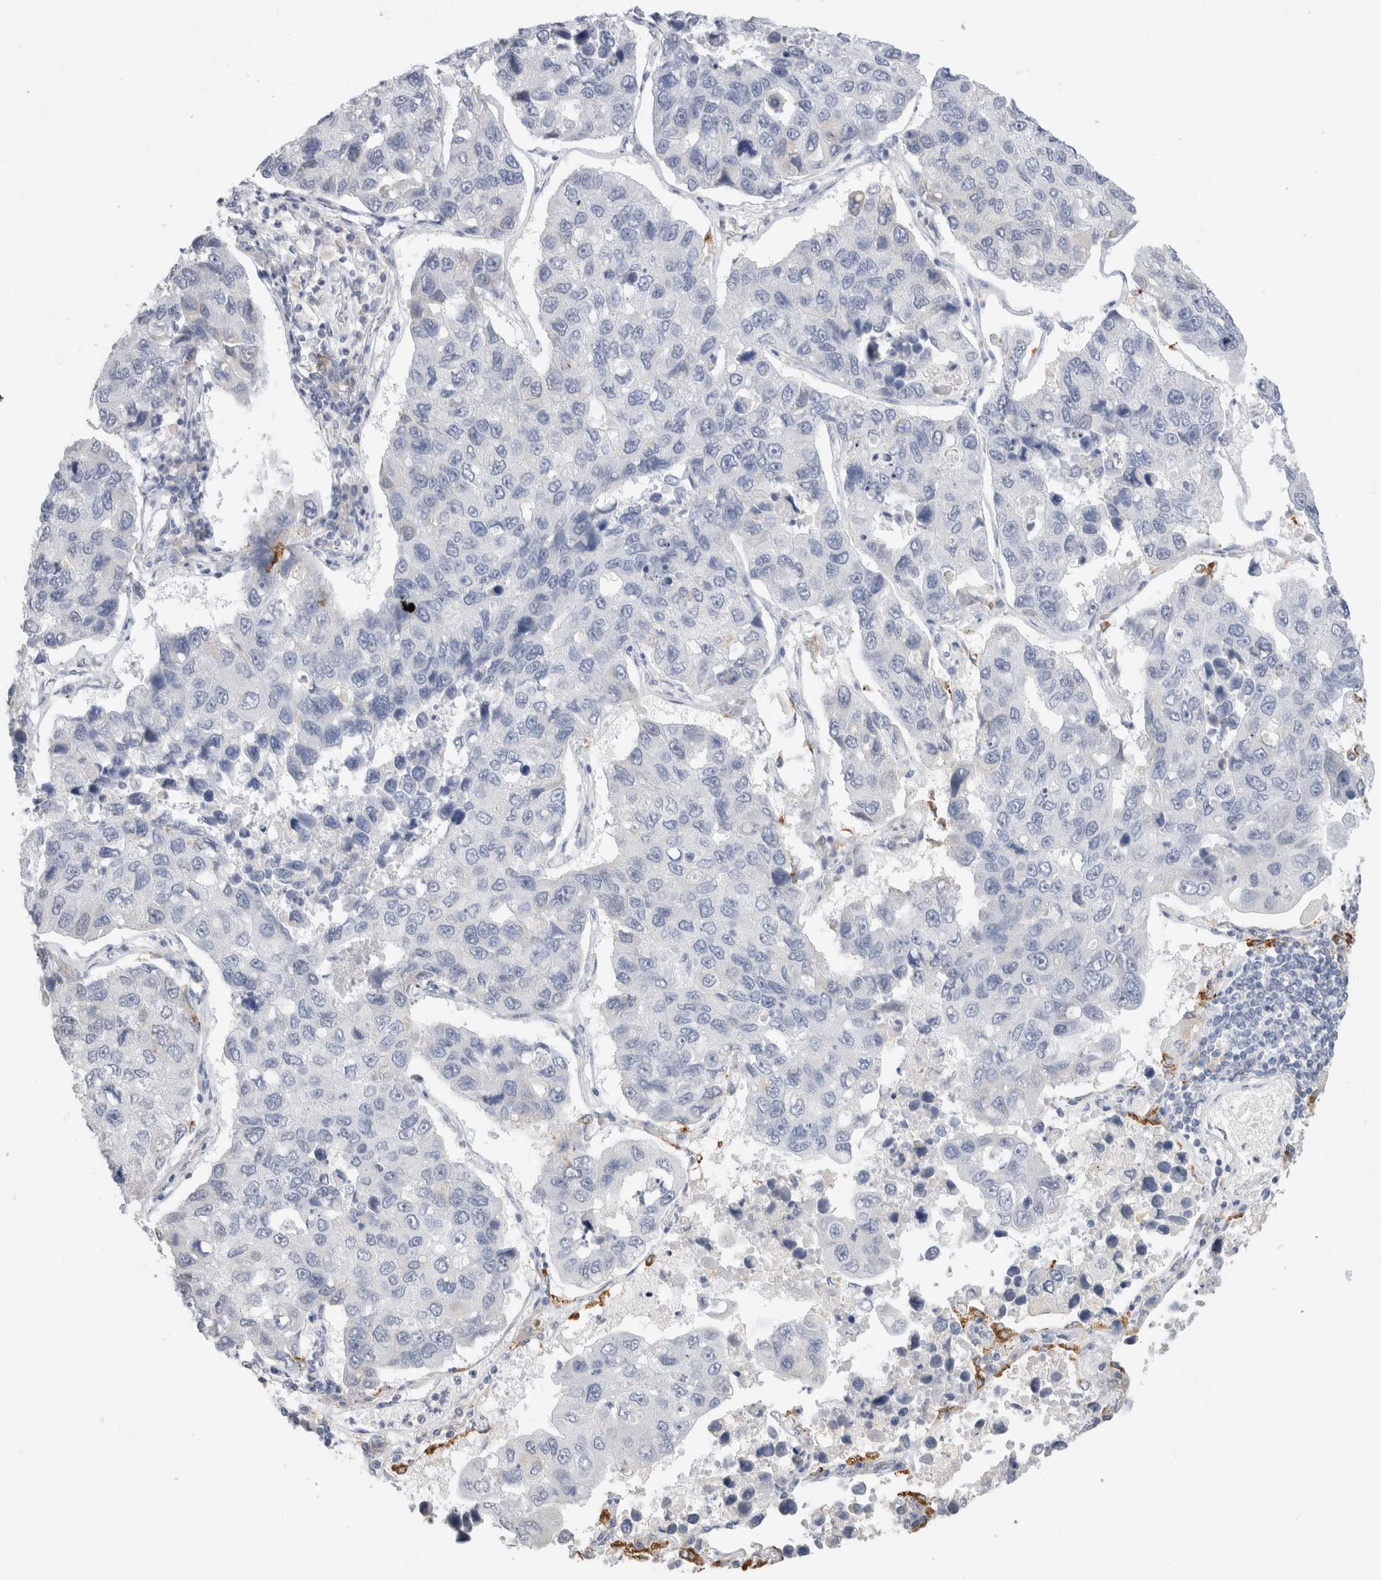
{"staining": {"intensity": "negative", "quantity": "none", "location": "none"}, "tissue": "lung cancer", "cell_type": "Tumor cells", "image_type": "cancer", "snomed": [{"axis": "morphology", "description": "Adenocarcinoma, NOS"}, {"axis": "topography", "description": "Lung"}], "caption": "This is an immunohistochemistry histopathology image of lung adenocarcinoma. There is no expression in tumor cells.", "gene": "LAMP3", "patient": {"sex": "male", "age": 64}}